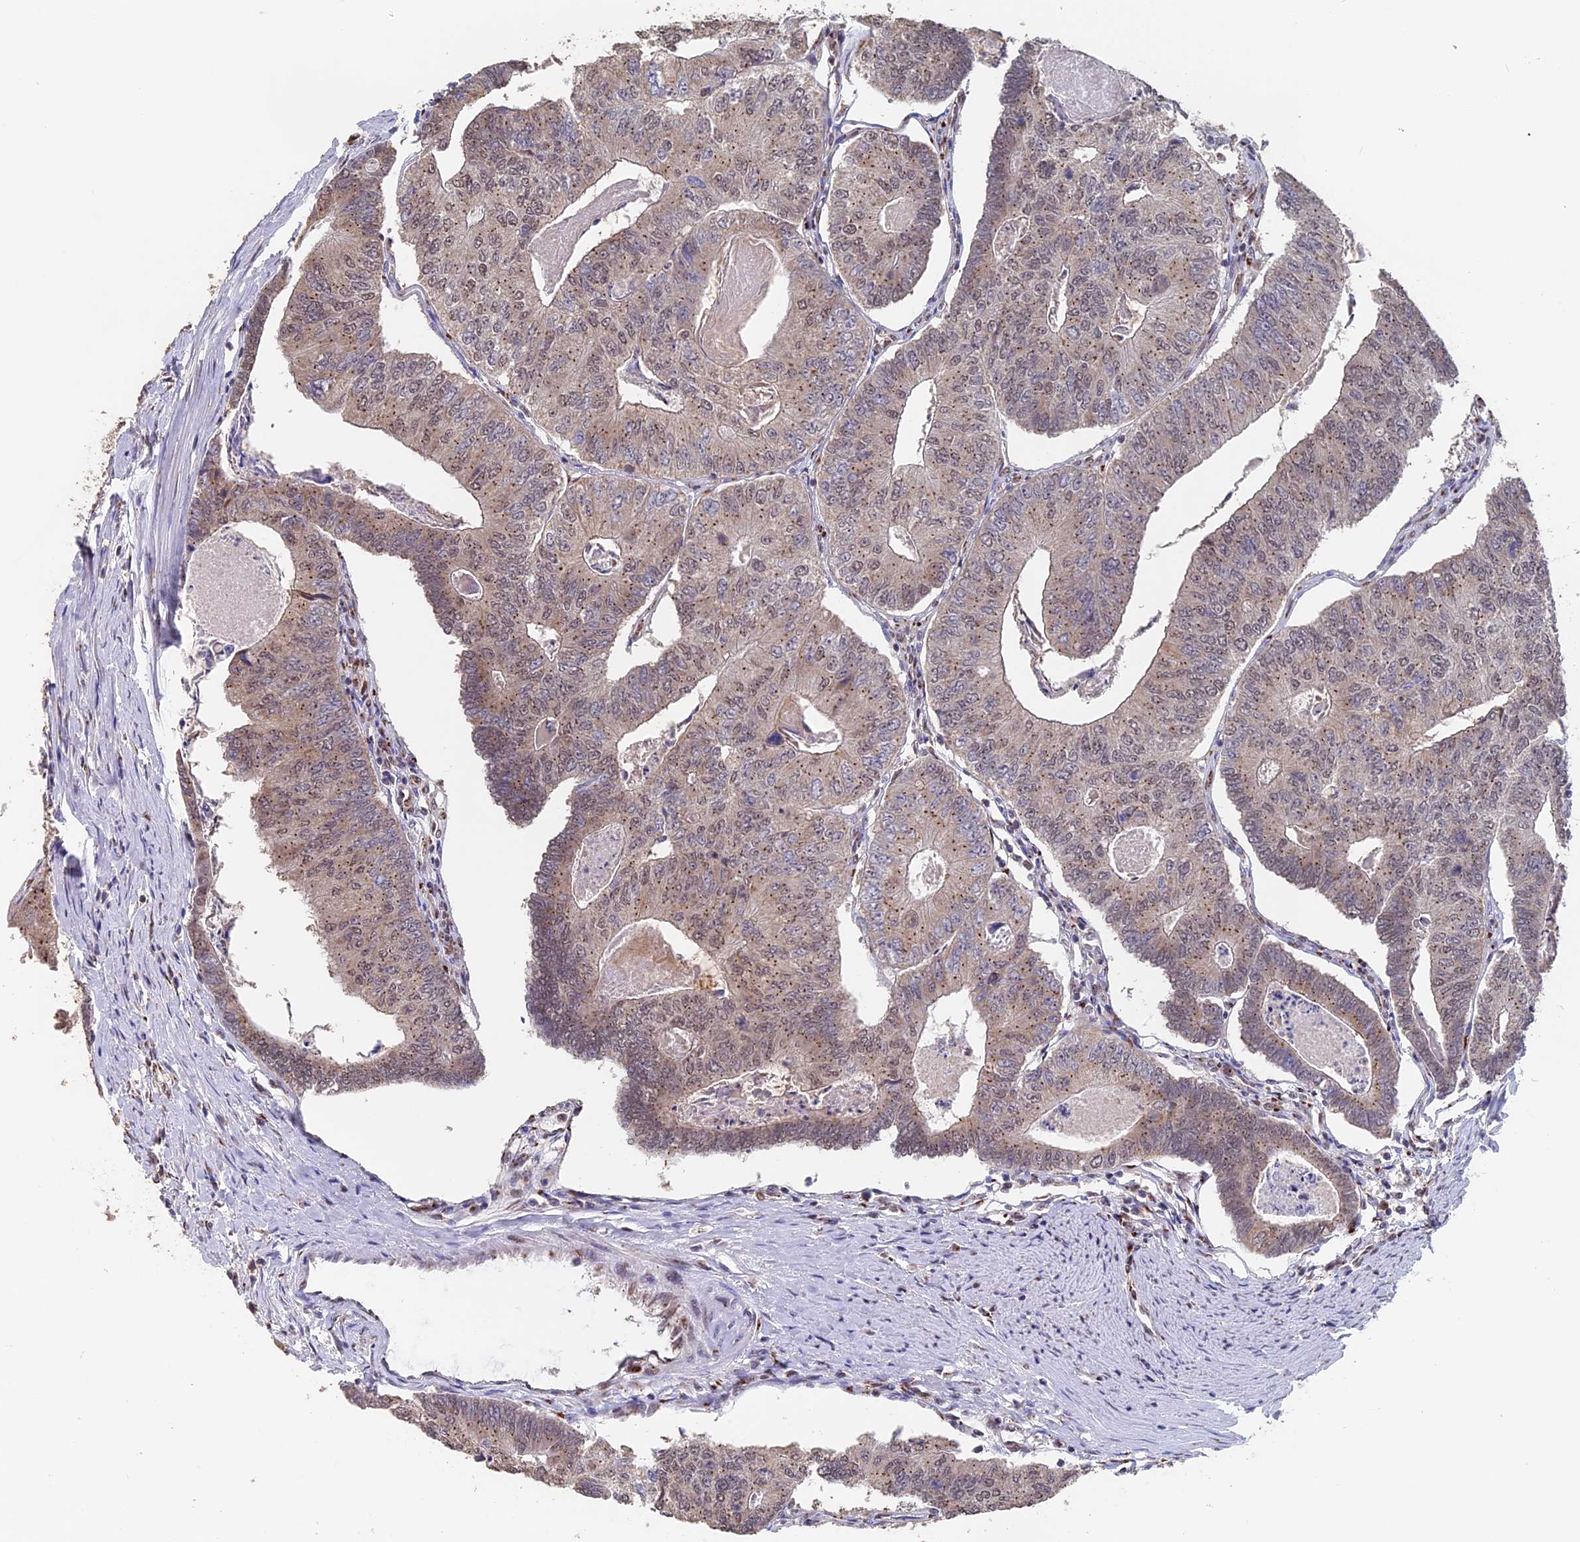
{"staining": {"intensity": "weak", "quantity": ">75%", "location": "cytoplasmic/membranous,nuclear"}, "tissue": "colorectal cancer", "cell_type": "Tumor cells", "image_type": "cancer", "snomed": [{"axis": "morphology", "description": "Adenocarcinoma, NOS"}, {"axis": "topography", "description": "Colon"}], "caption": "Immunohistochemistry (IHC) staining of colorectal cancer (adenocarcinoma), which demonstrates low levels of weak cytoplasmic/membranous and nuclear staining in about >75% of tumor cells indicating weak cytoplasmic/membranous and nuclear protein staining. The staining was performed using DAB (brown) for protein detection and nuclei were counterstained in hematoxylin (blue).", "gene": "PIGQ", "patient": {"sex": "female", "age": 67}}